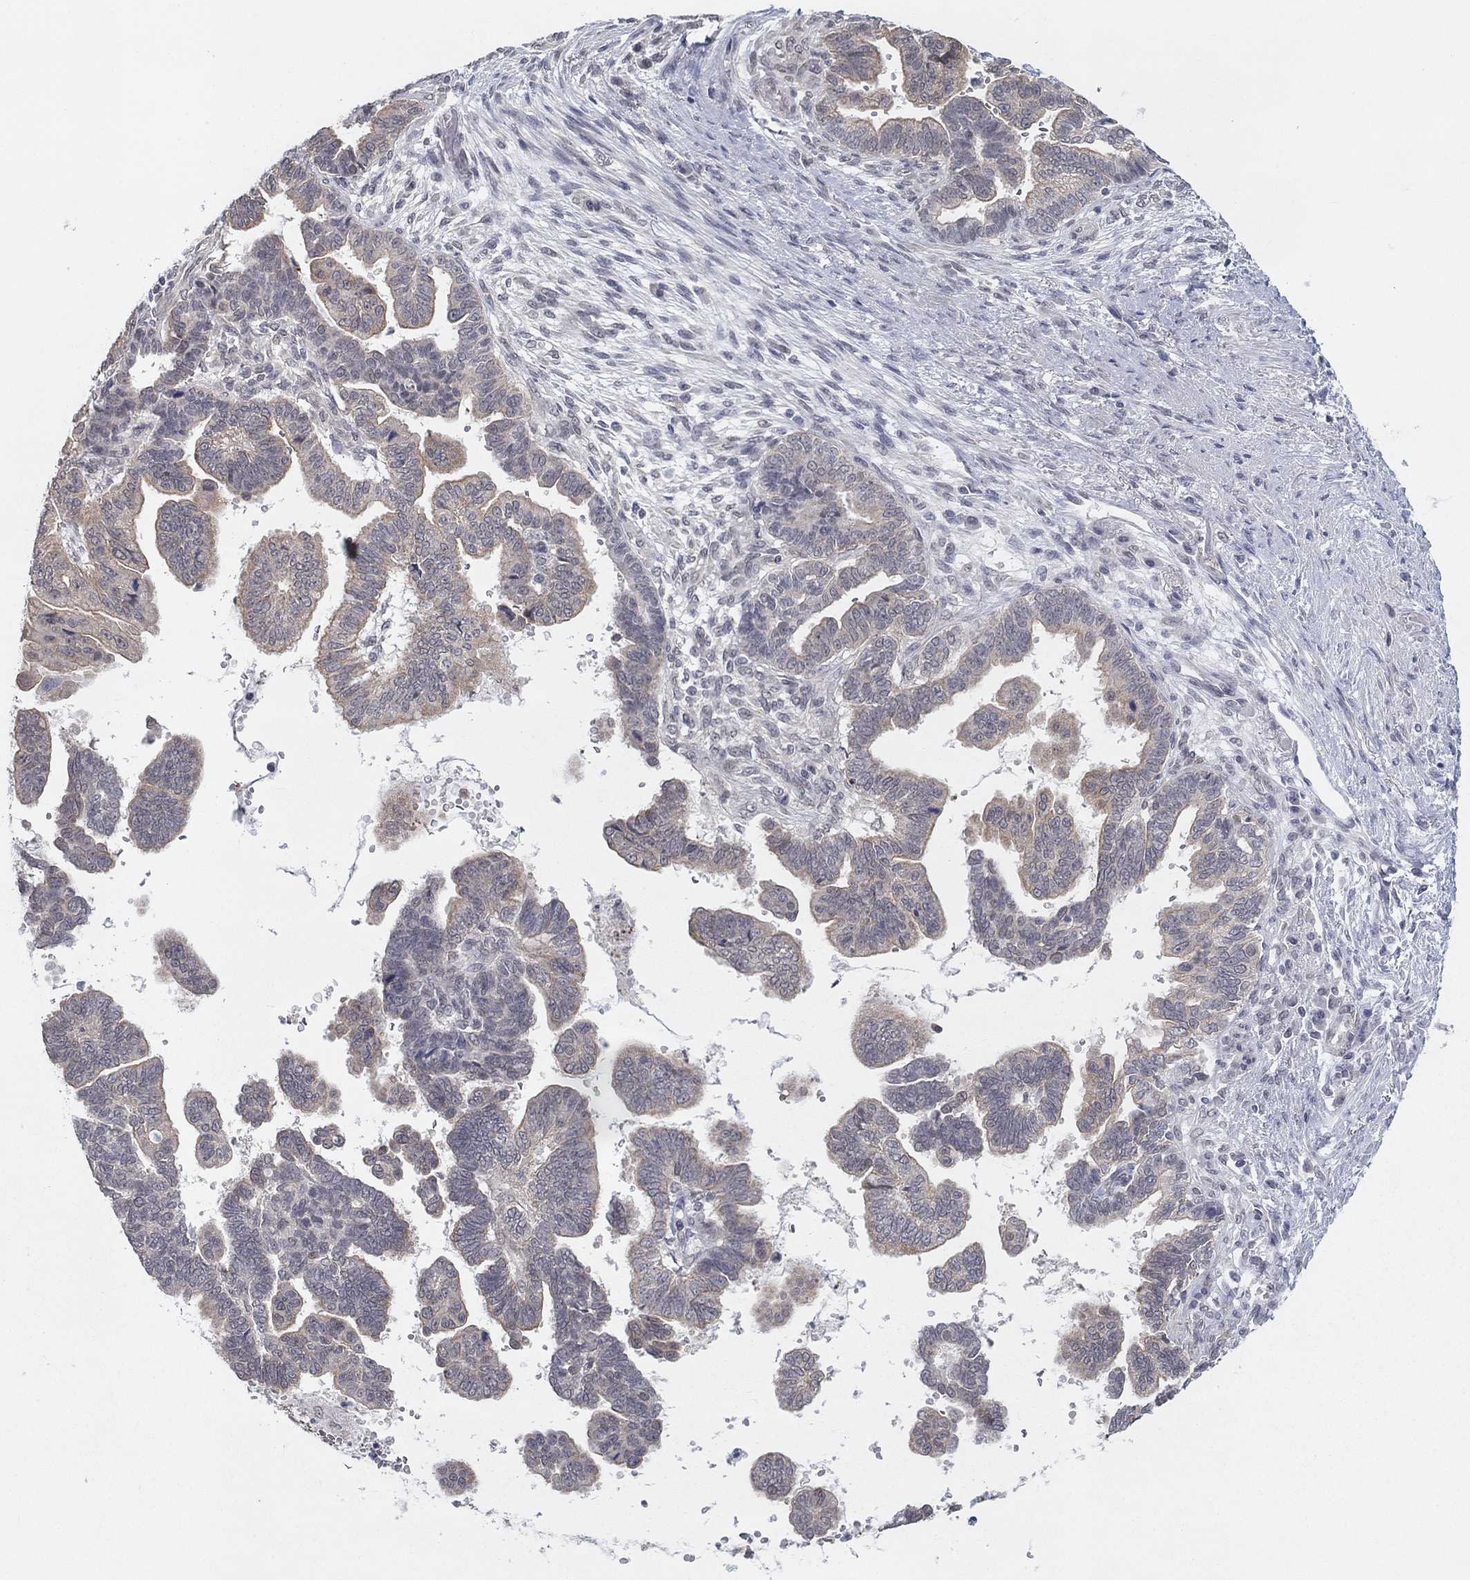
{"staining": {"intensity": "weak", "quantity": "25%-75%", "location": "cytoplasmic/membranous"}, "tissue": "stomach cancer", "cell_type": "Tumor cells", "image_type": "cancer", "snomed": [{"axis": "morphology", "description": "Adenocarcinoma, NOS"}, {"axis": "topography", "description": "Stomach"}], "caption": "Tumor cells reveal low levels of weak cytoplasmic/membranous positivity in about 25%-75% of cells in stomach cancer.", "gene": "SLC22A2", "patient": {"sex": "male", "age": 83}}